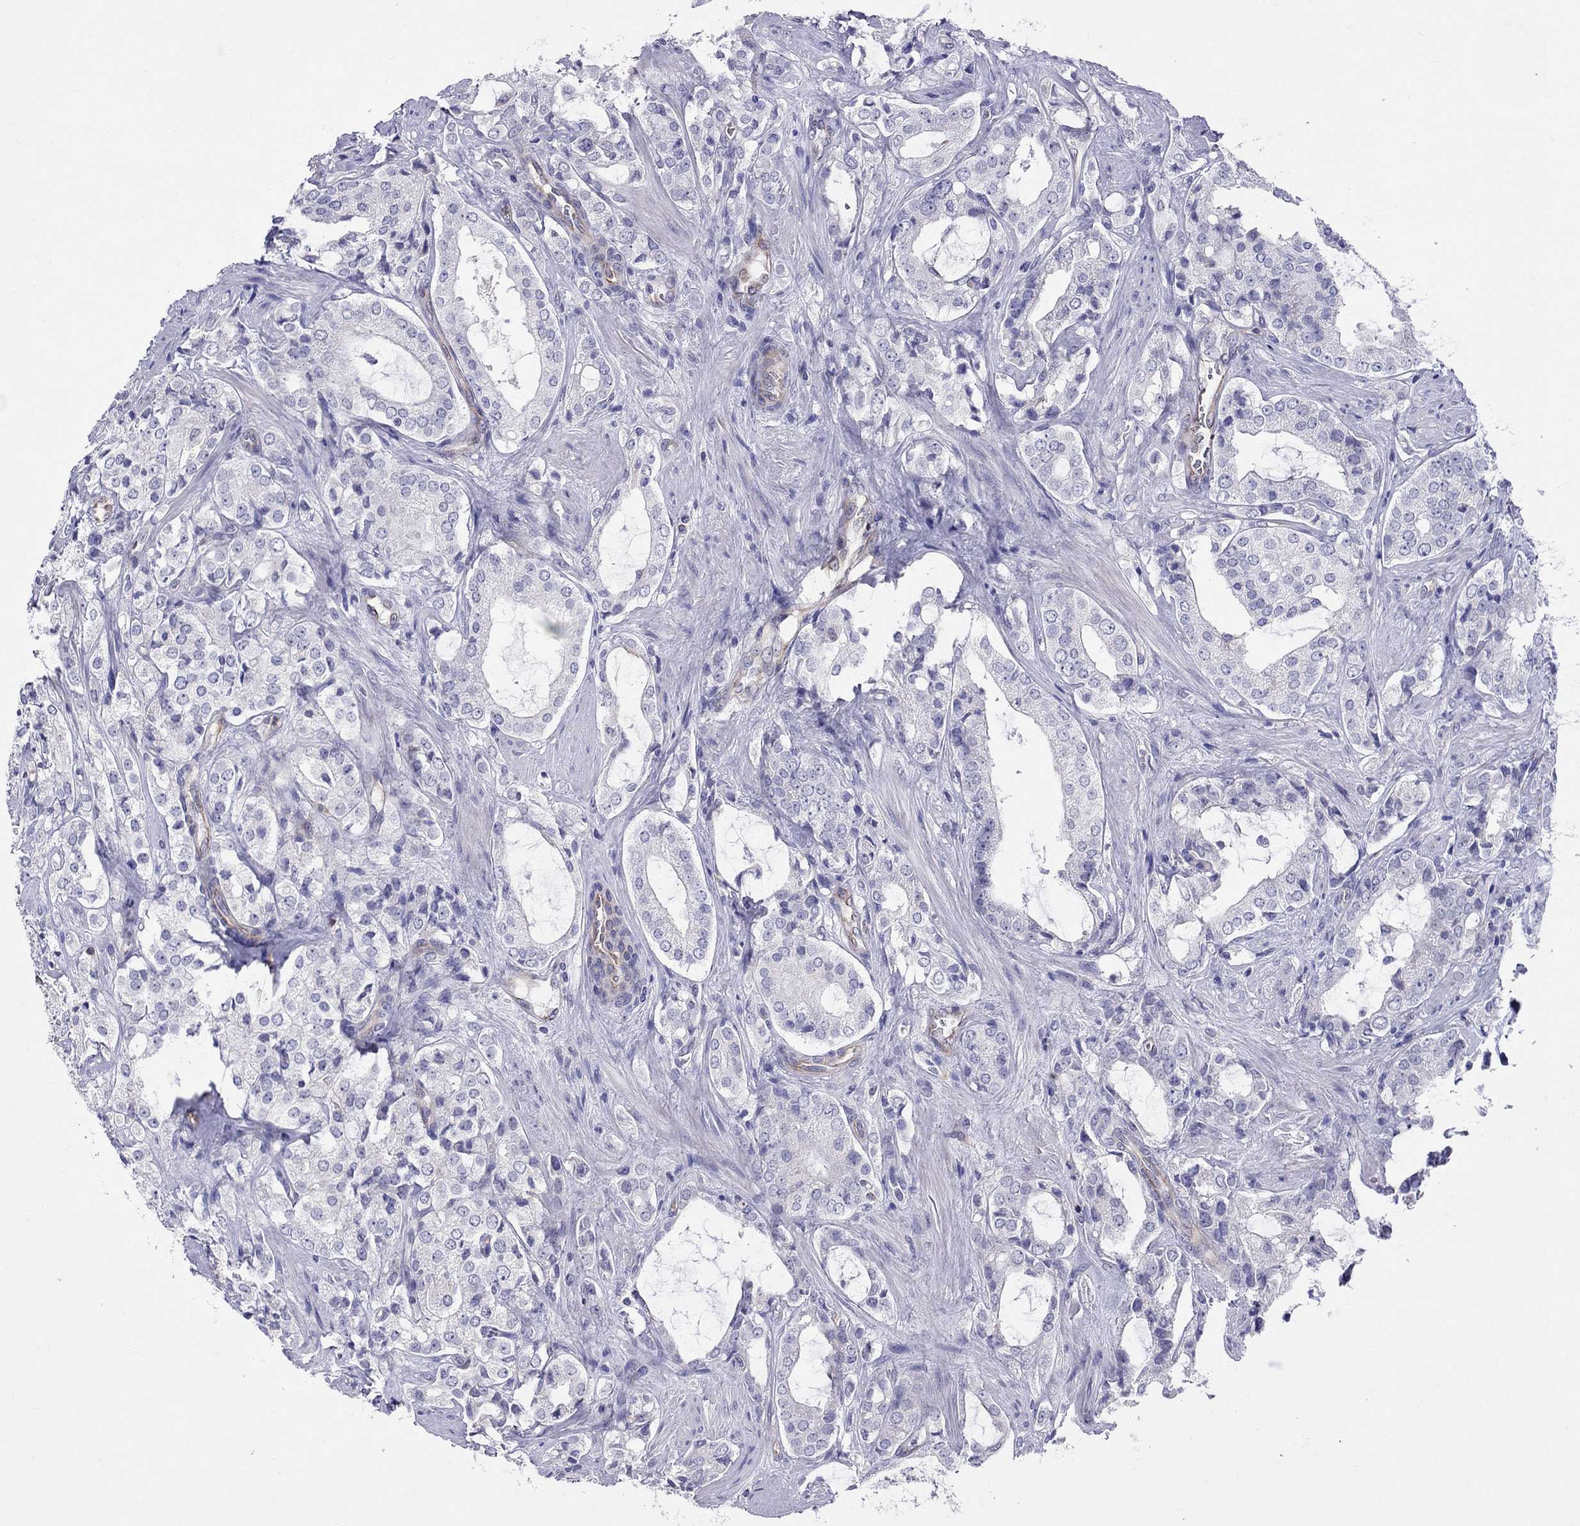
{"staining": {"intensity": "negative", "quantity": "none", "location": "none"}, "tissue": "prostate cancer", "cell_type": "Tumor cells", "image_type": "cancer", "snomed": [{"axis": "morphology", "description": "Adenocarcinoma, NOS"}, {"axis": "topography", "description": "Prostate"}], "caption": "The photomicrograph reveals no significant positivity in tumor cells of prostate cancer. (DAB (3,3'-diaminobenzidine) immunohistochemistry (IHC) visualized using brightfield microscopy, high magnification).", "gene": "SPINT4", "patient": {"sex": "male", "age": 66}}